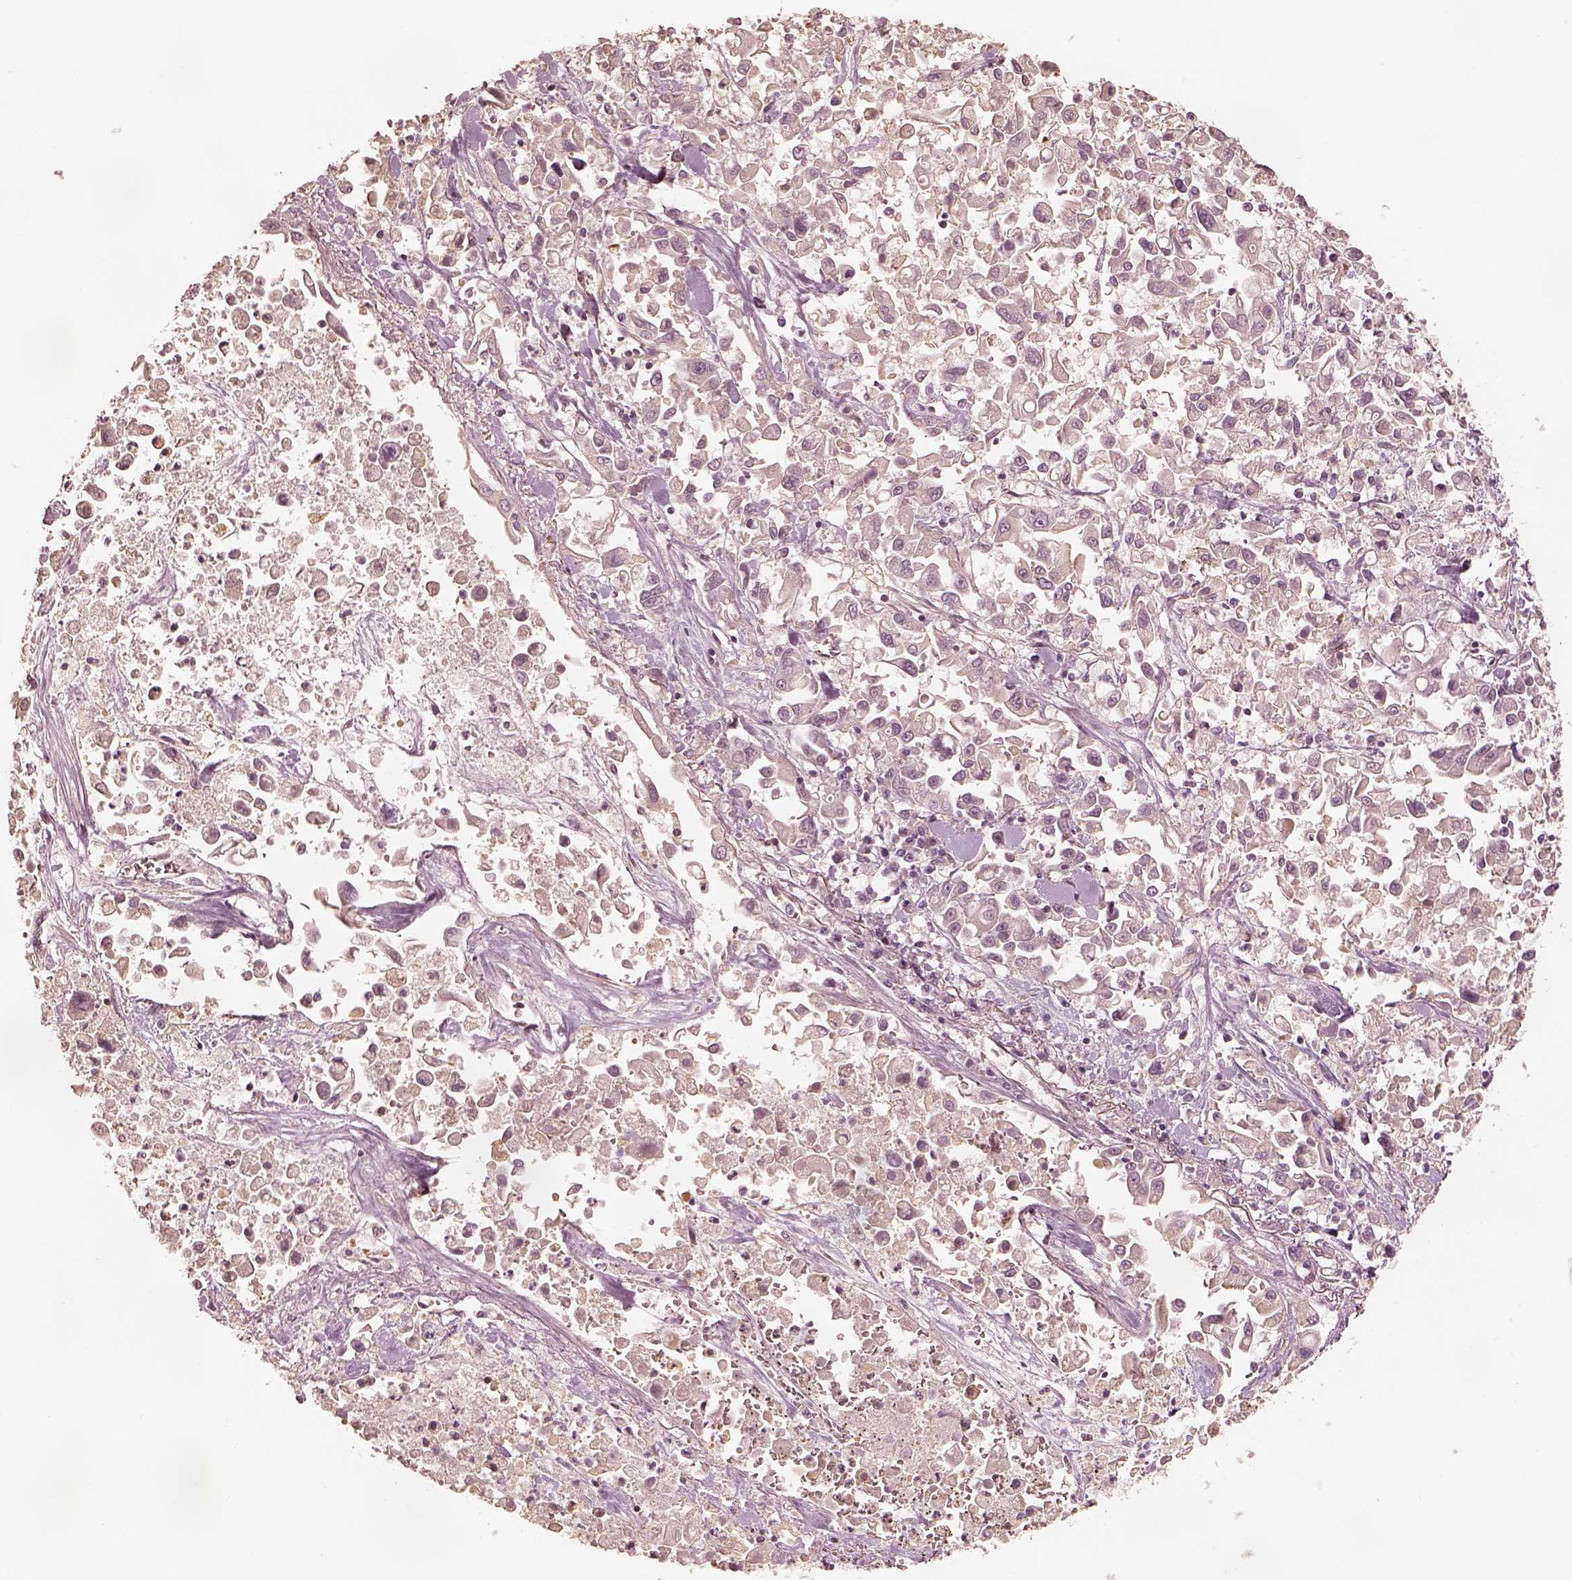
{"staining": {"intensity": "negative", "quantity": "none", "location": "none"}, "tissue": "pancreatic cancer", "cell_type": "Tumor cells", "image_type": "cancer", "snomed": [{"axis": "morphology", "description": "Adenocarcinoma, NOS"}, {"axis": "topography", "description": "Pancreas"}], "caption": "DAB immunohistochemical staining of pancreatic adenocarcinoma shows no significant staining in tumor cells.", "gene": "KIF5C", "patient": {"sex": "female", "age": 83}}